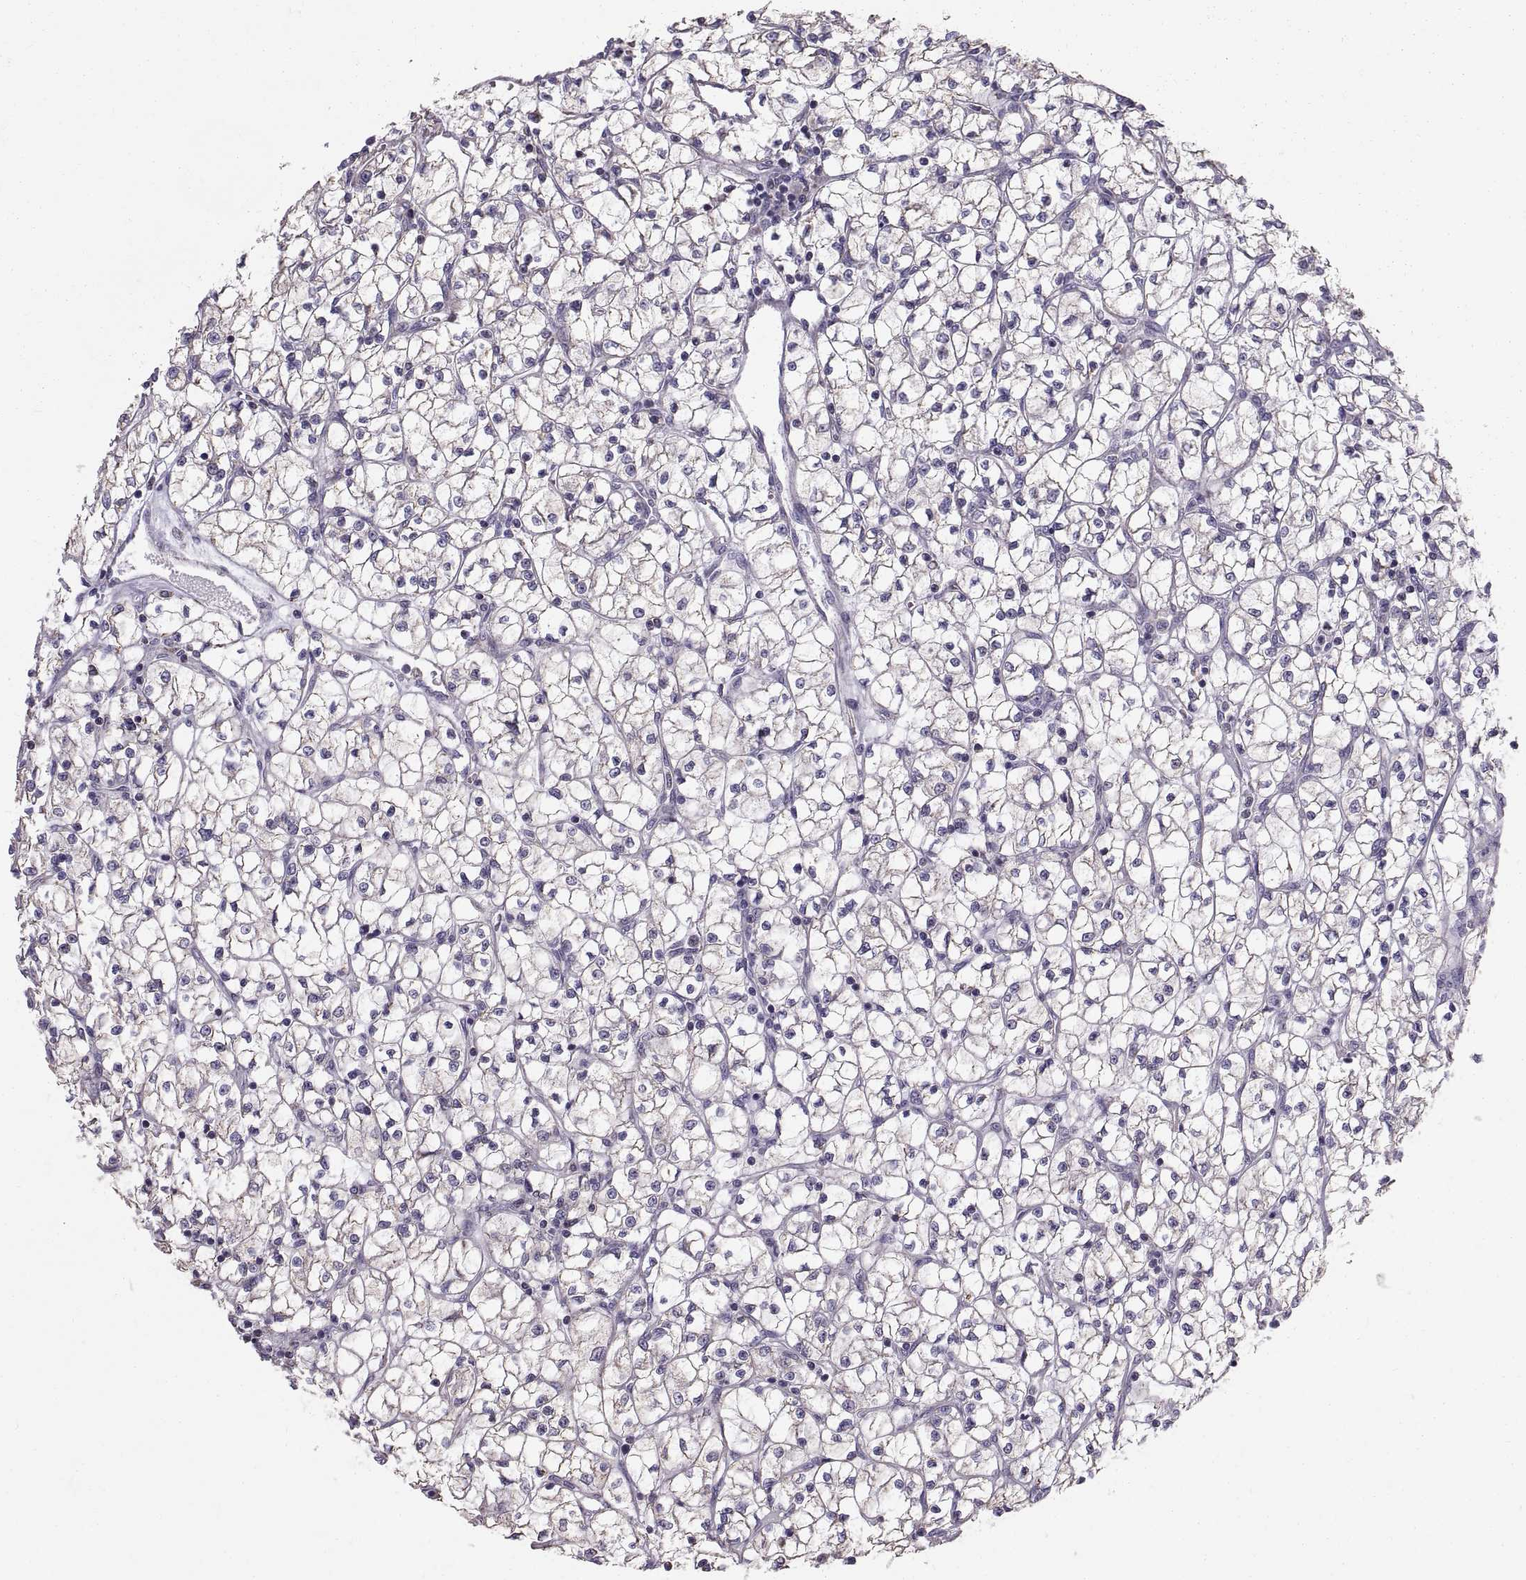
{"staining": {"intensity": "weak", "quantity": "<25%", "location": "cytoplasmic/membranous"}, "tissue": "renal cancer", "cell_type": "Tumor cells", "image_type": "cancer", "snomed": [{"axis": "morphology", "description": "Adenocarcinoma, NOS"}, {"axis": "topography", "description": "Kidney"}], "caption": "Immunohistochemistry (IHC) photomicrograph of human adenocarcinoma (renal) stained for a protein (brown), which demonstrates no staining in tumor cells.", "gene": "STMND1", "patient": {"sex": "female", "age": 64}}